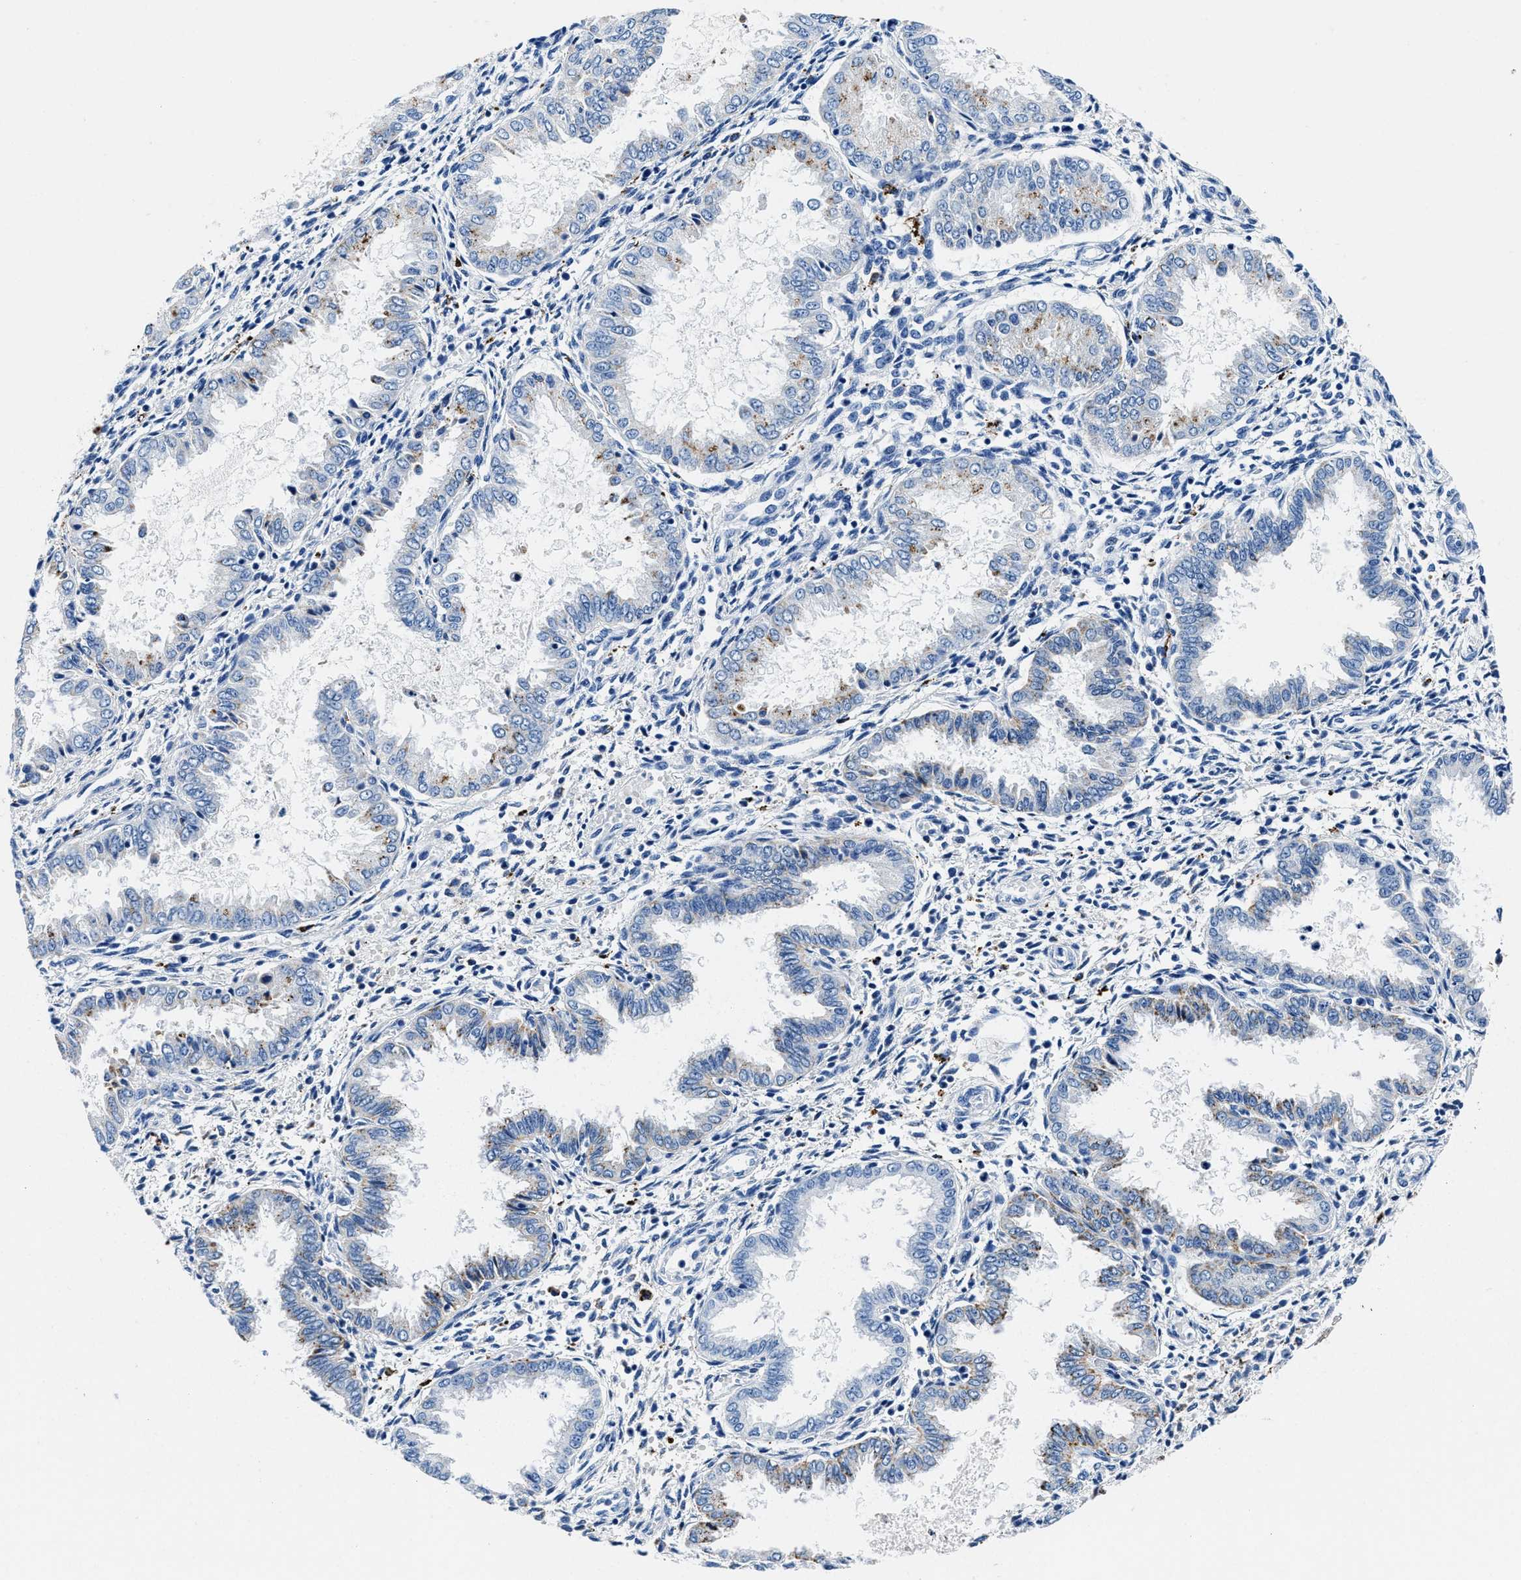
{"staining": {"intensity": "negative", "quantity": "none", "location": "none"}, "tissue": "endometrium", "cell_type": "Cells in endometrial stroma", "image_type": "normal", "snomed": [{"axis": "morphology", "description": "Normal tissue, NOS"}, {"axis": "topography", "description": "Endometrium"}], "caption": "Protein analysis of benign endometrium demonstrates no significant positivity in cells in endometrial stroma. (DAB (3,3'-diaminobenzidine) IHC, high magnification).", "gene": "OR14K1", "patient": {"sex": "female", "age": 33}}